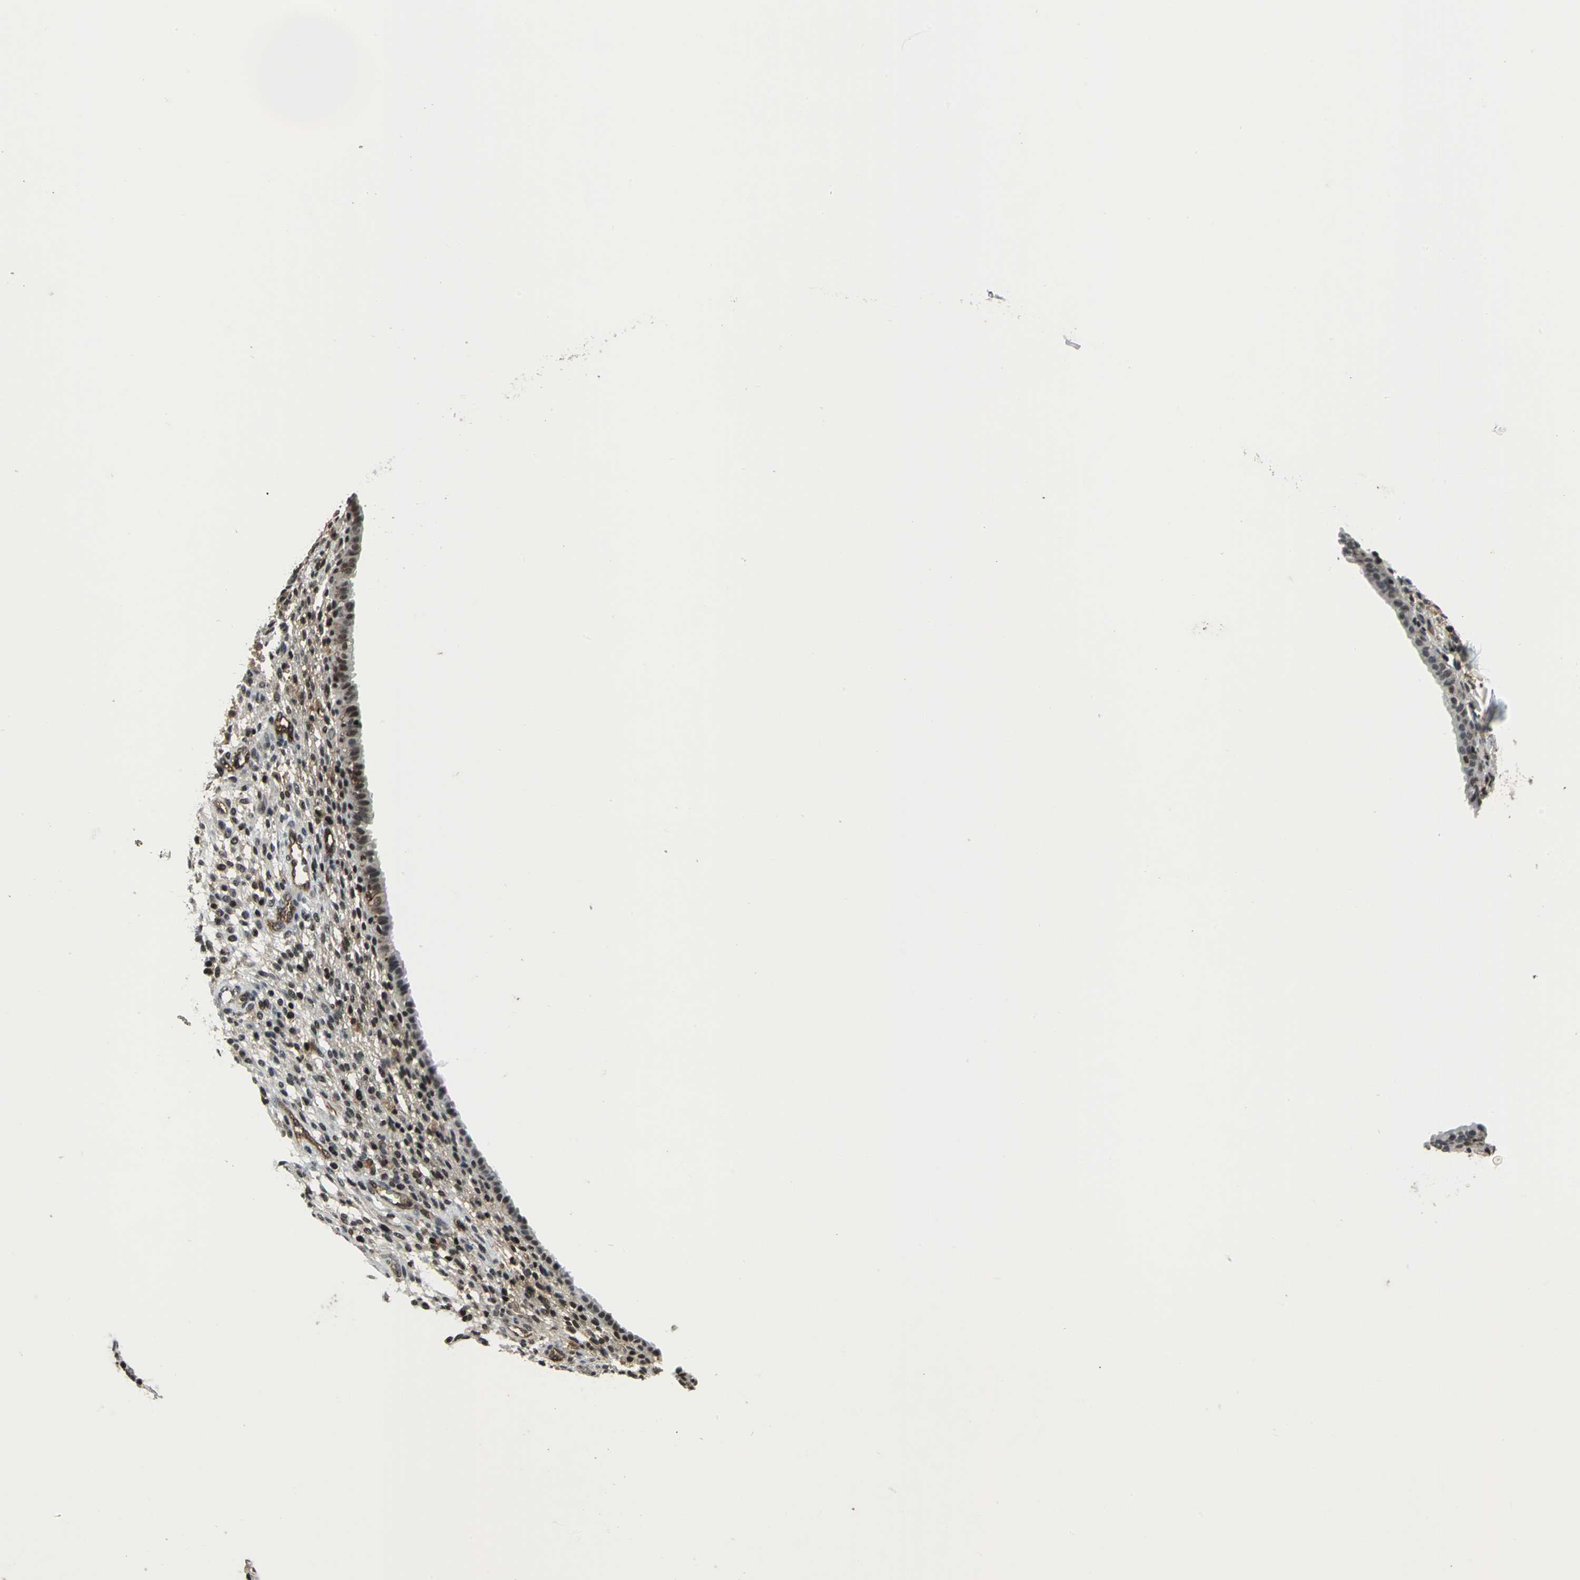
{"staining": {"intensity": "moderate", "quantity": ">75%", "location": "nuclear"}, "tissue": "endometrium", "cell_type": "Cells in endometrial stroma", "image_type": "normal", "snomed": [{"axis": "morphology", "description": "Normal tissue, NOS"}, {"axis": "topography", "description": "Endometrium"}], "caption": "Immunohistochemistry (IHC) of normal human endometrium displays medium levels of moderate nuclear positivity in about >75% of cells in endometrial stroma. (brown staining indicates protein expression, while blue staining denotes nuclei).", "gene": "NR2C2", "patient": {"sex": "female", "age": 72}}